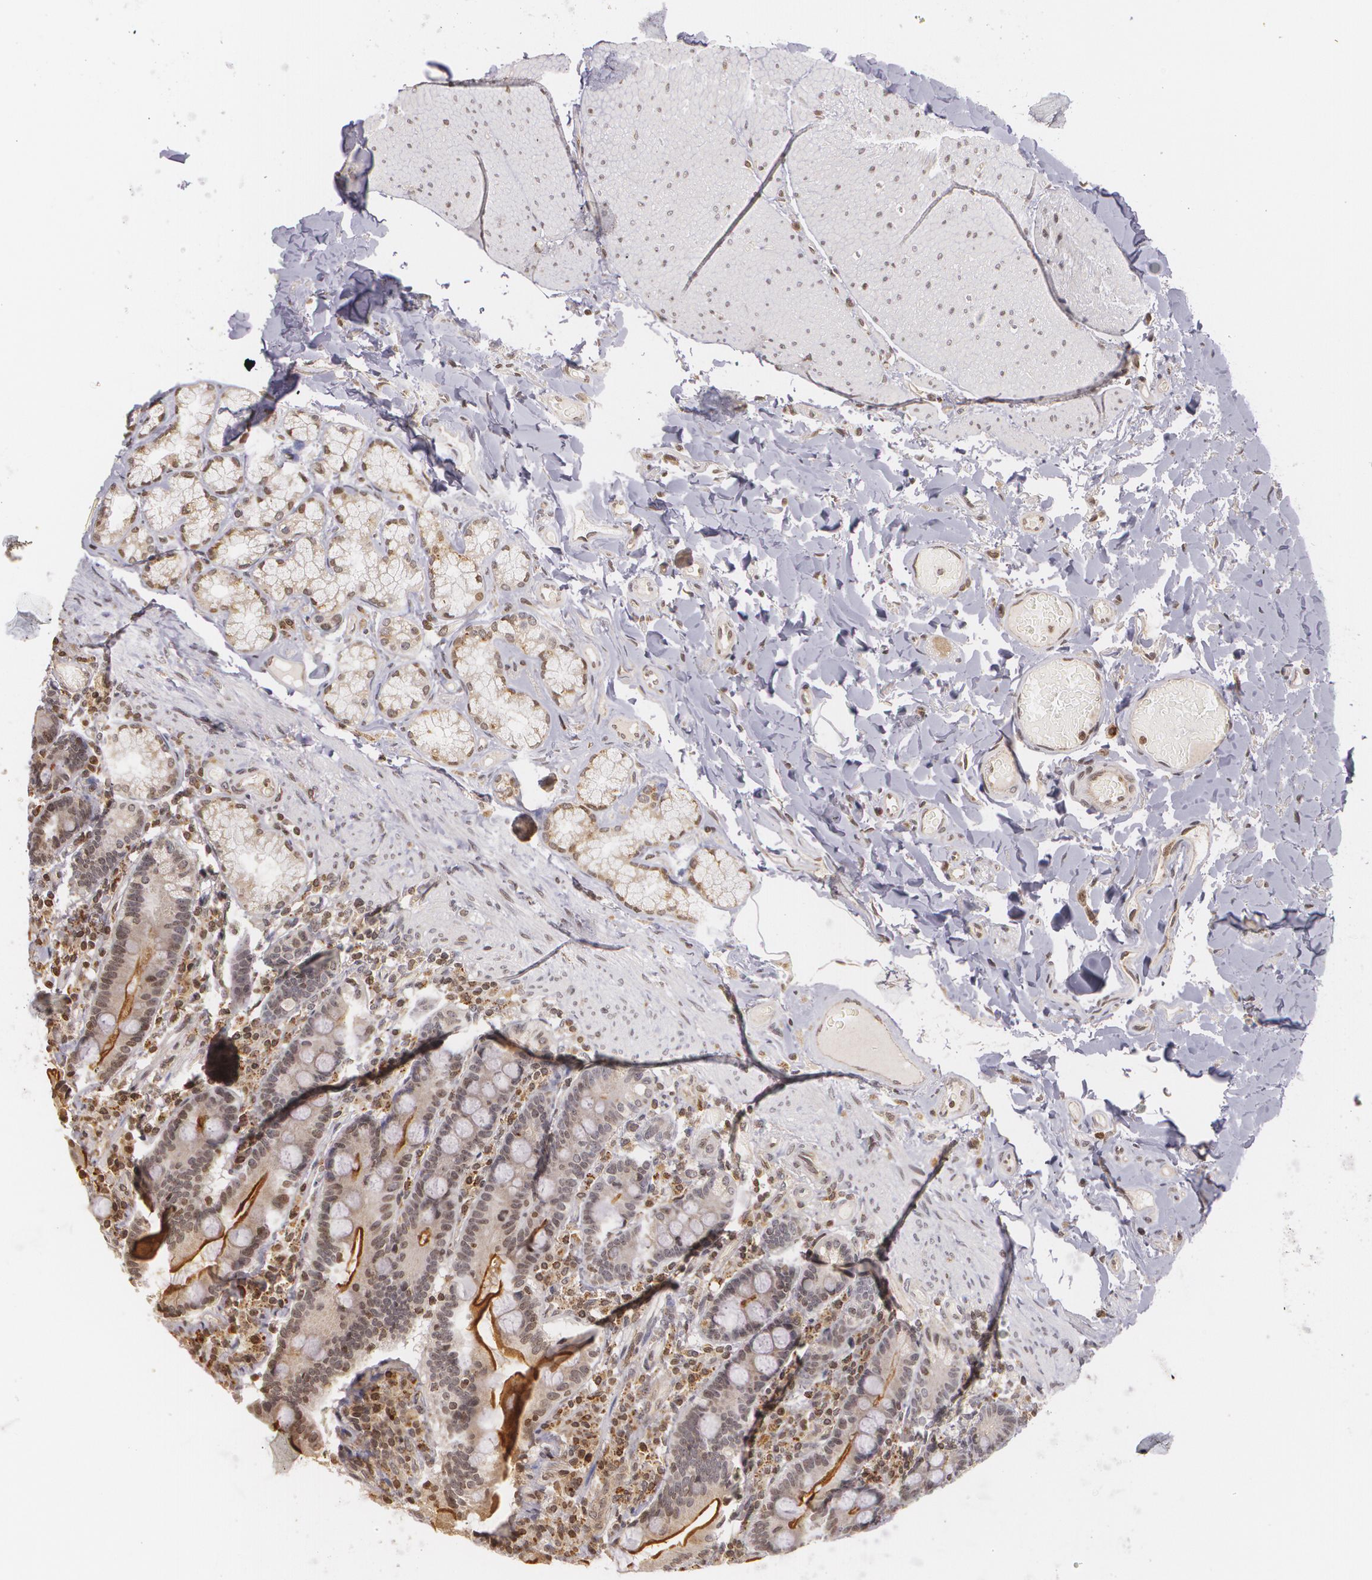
{"staining": {"intensity": "moderate", "quantity": ">75%", "location": "cytoplasmic/membranous,nuclear"}, "tissue": "duodenum", "cell_type": "Glandular cells", "image_type": "normal", "snomed": [{"axis": "morphology", "description": "Normal tissue, NOS"}, {"axis": "topography", "description": "Duodenum"}], "caption": "Unremarkable duodenum reveals moderate cytoplasmic/membranous,nuclear staining in about >75% of glandular cells.", "gene": "VAV3", "patient": {"sex": "male", "age": 73}}